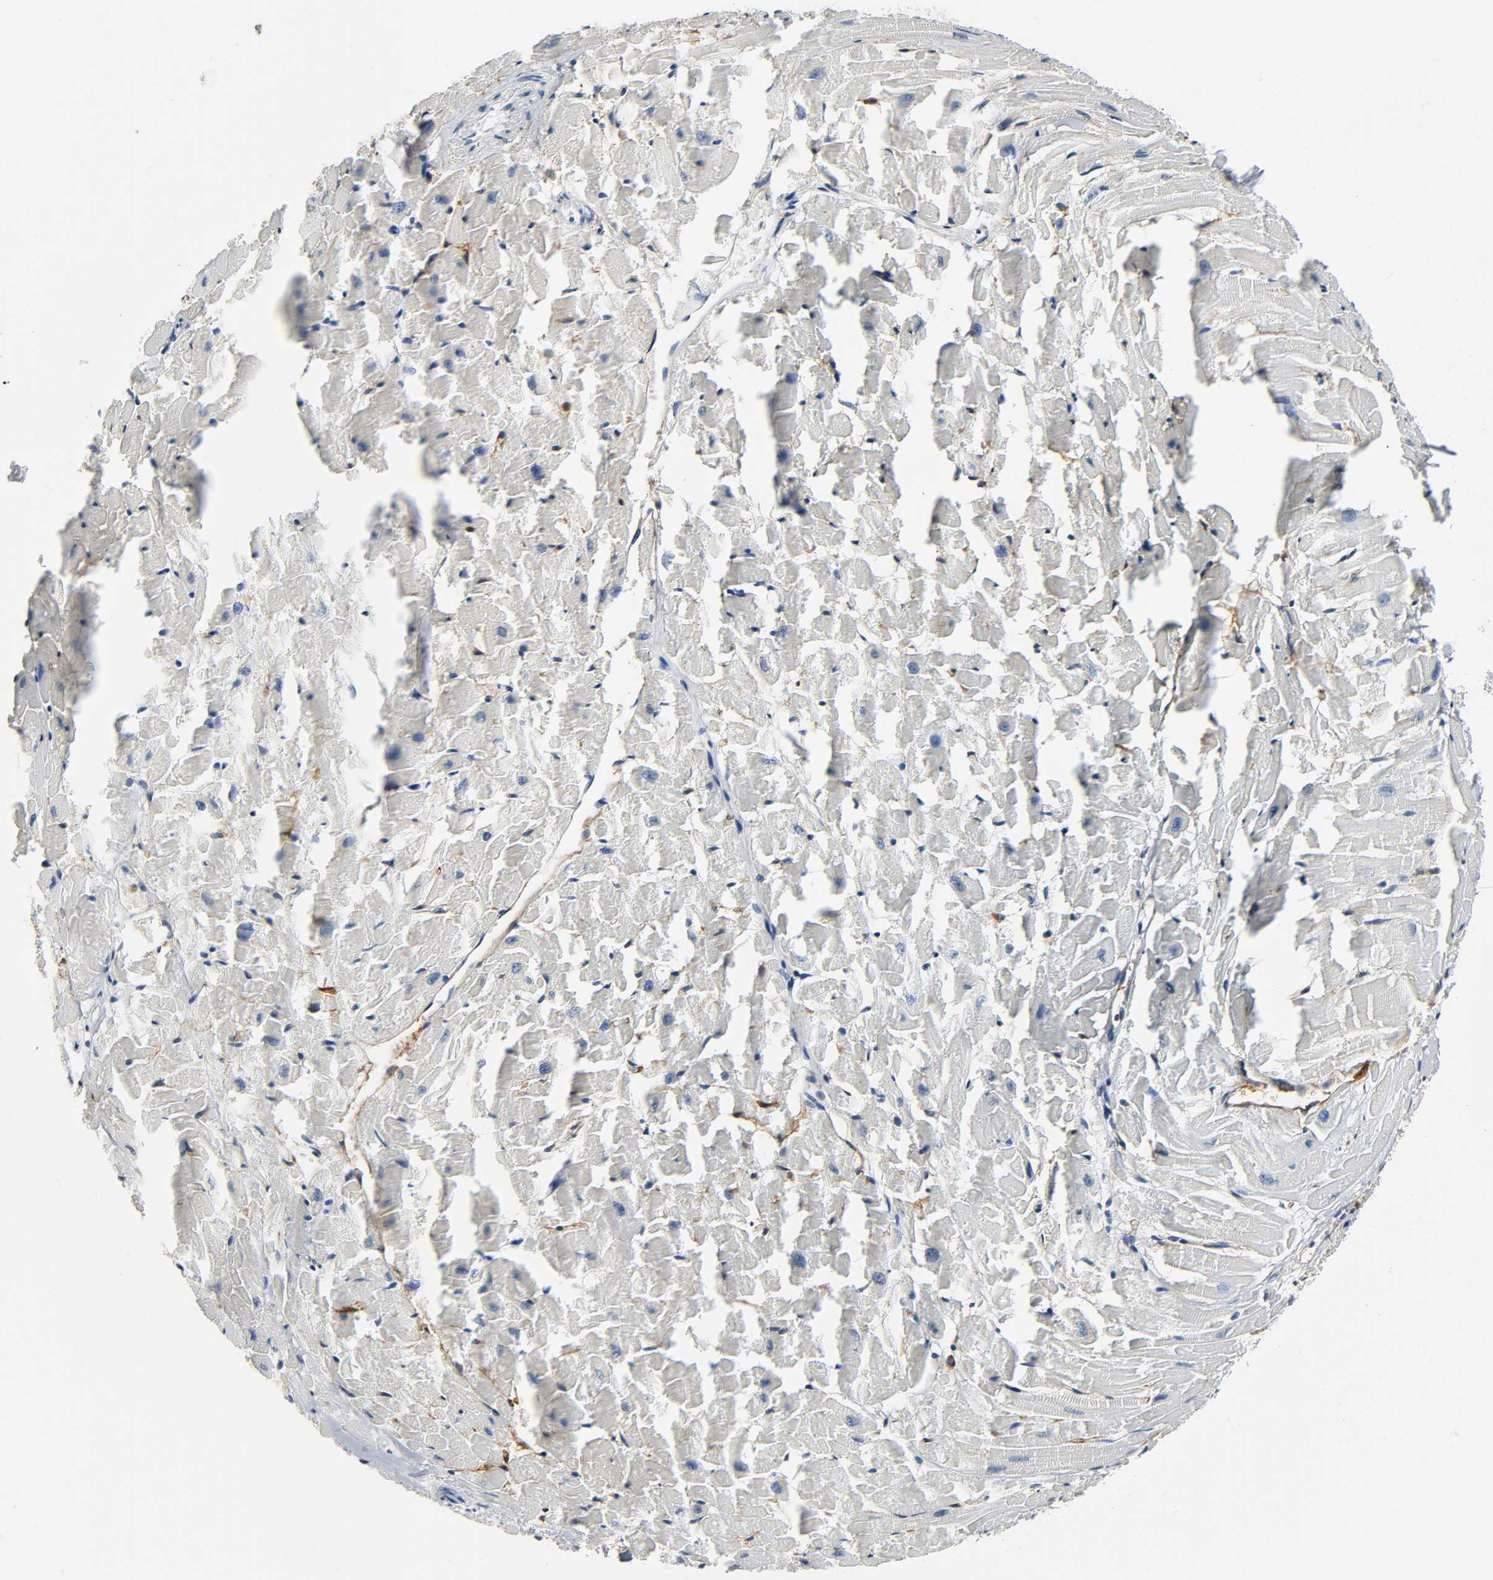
{"staining": {"intensity": "negative", "quantity": "none", "location": "none"}, "tissue": "heart muscle", "cell_type": "Cardiomyocytes", "image_type": "normal", "snomed": [{"axis": "morphology", "description": "Normal tissue, NOS"}, {"axis": "topography", "description": "Heart"}], "caption": "Immunohistochemistry histopathology image of normal human heart muscle stained for a protein (brown), which exhibits no expression in cardiomyocytes. The staining is performed using DAB brown chromogen with nuclei counter-stained in using hematoxylin.", "gene": "ANPEP", "patient": {"sex": "female", "age": 19}}